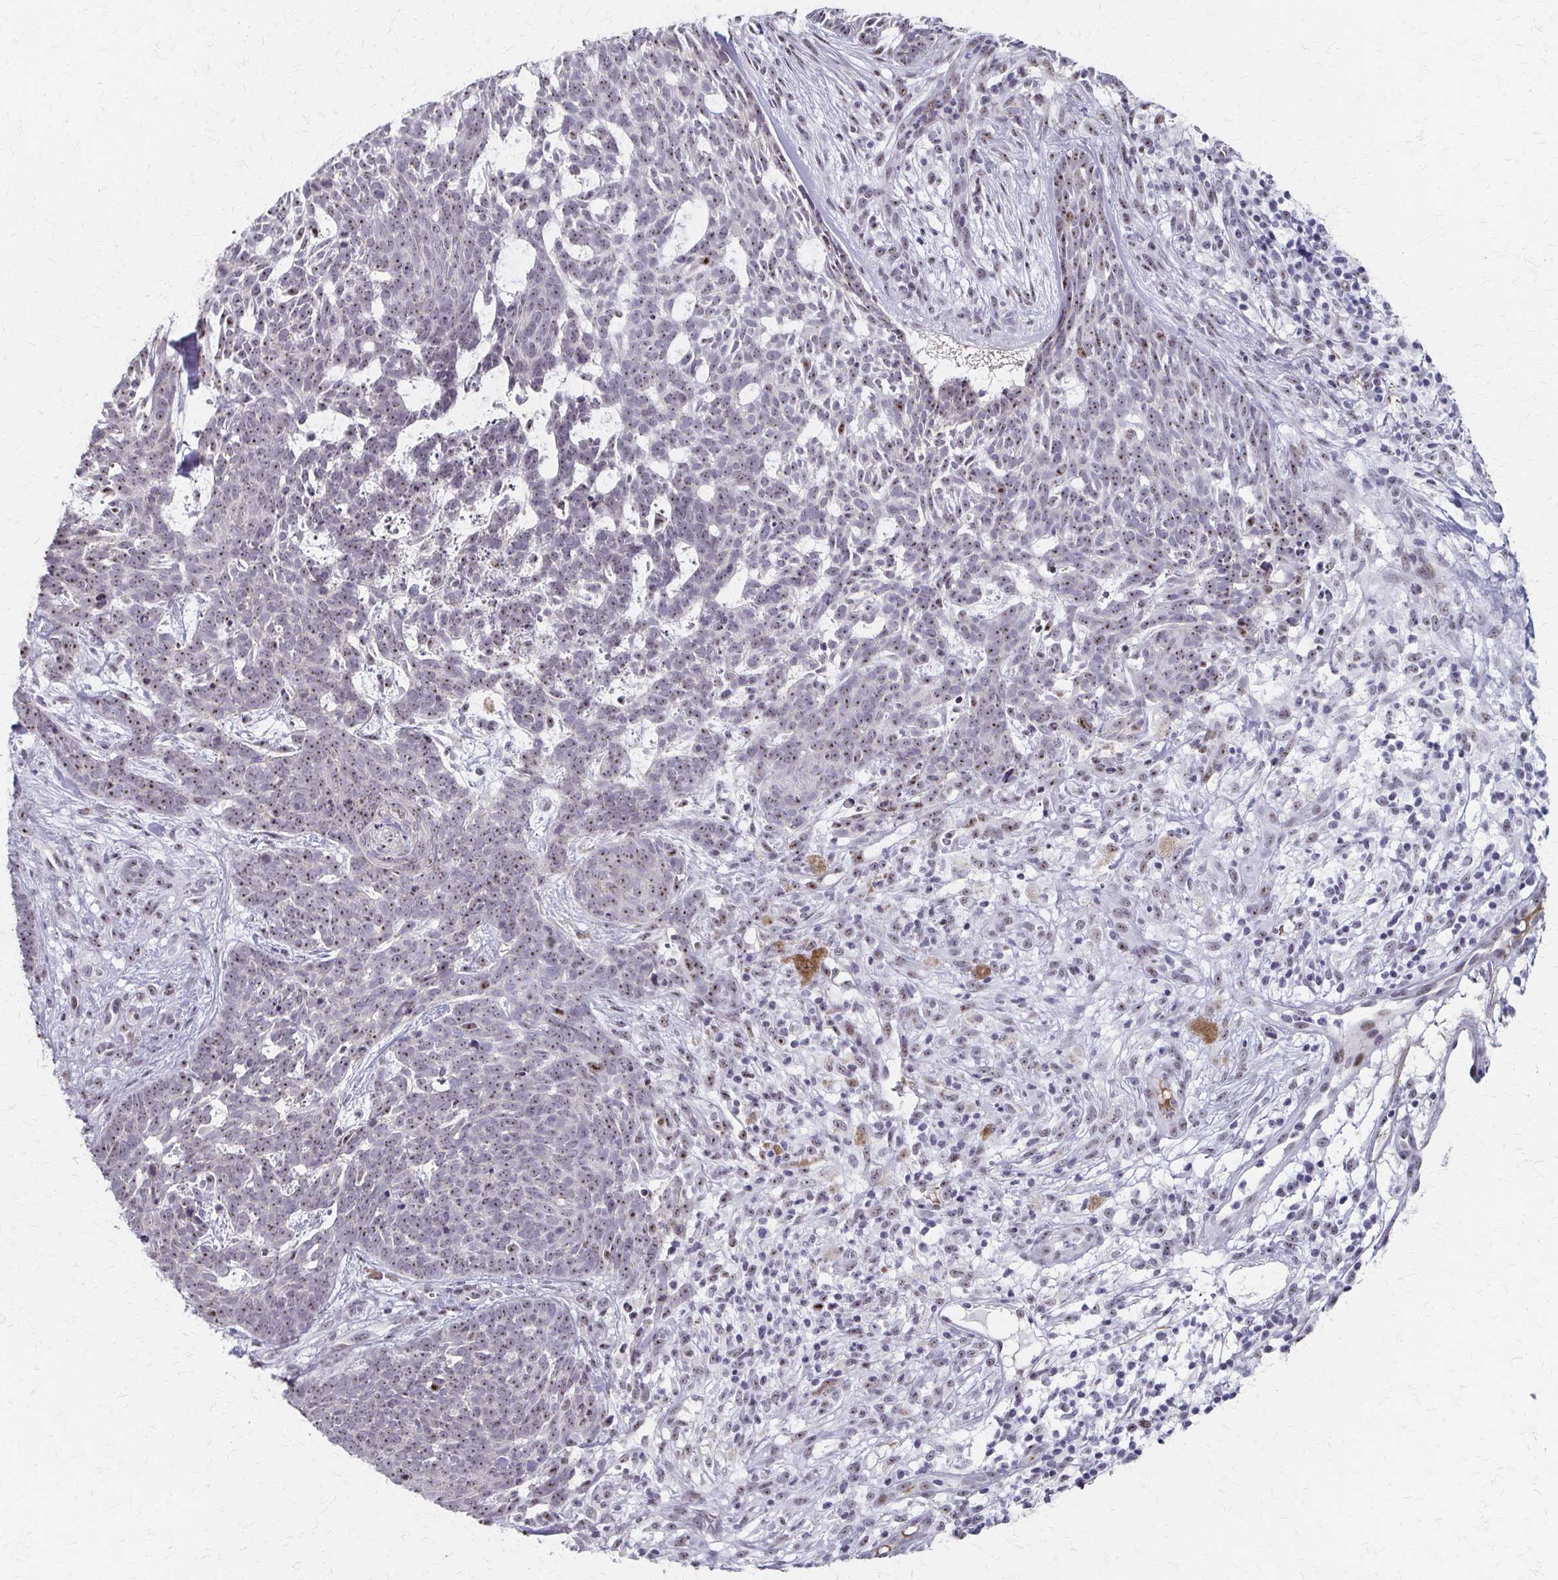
{"staining": {"intensity": "weak", "quantity": "25%-75%", "location": "nuclear"}, "tissue": "skin cancer", "cell_type": "Tumor cells", "image_type": "cancer", "snomed": [{"axis": "morphology", "description": "Basal cell carcinoma"}, {"axis": "topography", "description": "Skin"}], "caption": "This is a histology image of immunohistochemistry staining of skin cancer (basal cell carcinoma), which shows weak positivity in the nuclear of tumor cells.", "gene": "PES1", "patient": {"sex": "female", "age": 78}}